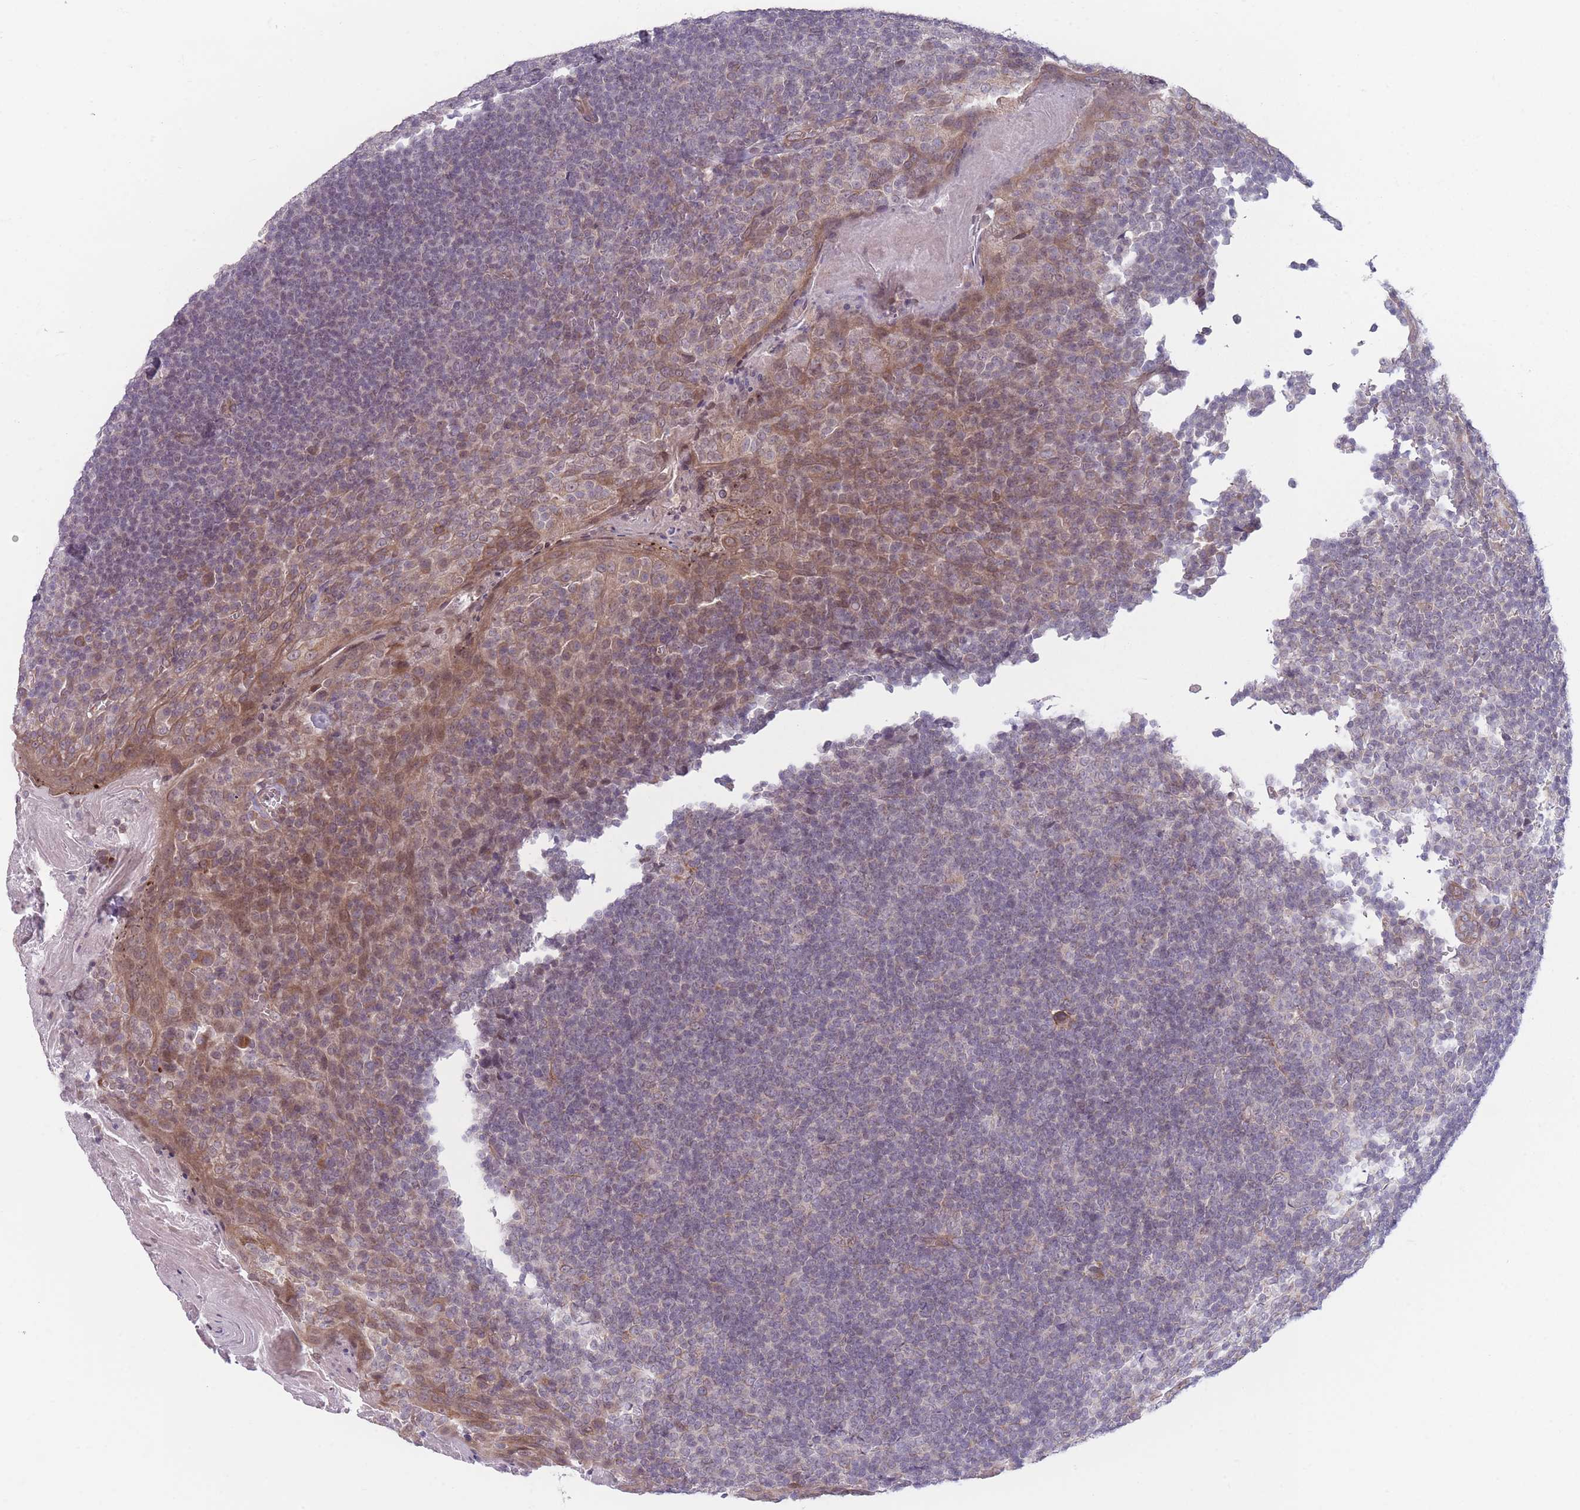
{"staining": {"intensity": "weak", "quantity": "<25%", "location": "cytoplasmic/membranous"}, "tissue": "tonsil", "cell_type": "Germinal center cells", "image_type": "normal", "snomed": [{"axis": "morphology", "description": "Normal tissue, NOS"}, {"axis": "topography", "description": "Tonsil"}], "caption": "High power microscopy photomicrograph of an immunohistochemistry (IHC) histopathology image of benign tonsil, revealing no significant staining in germinal center cells. (DAB (3,3'-diaminobenzidine) immunohistochemistry, high magnification).", "gene": "VRK2", "patient": {"sex": "male", "age": 27}}